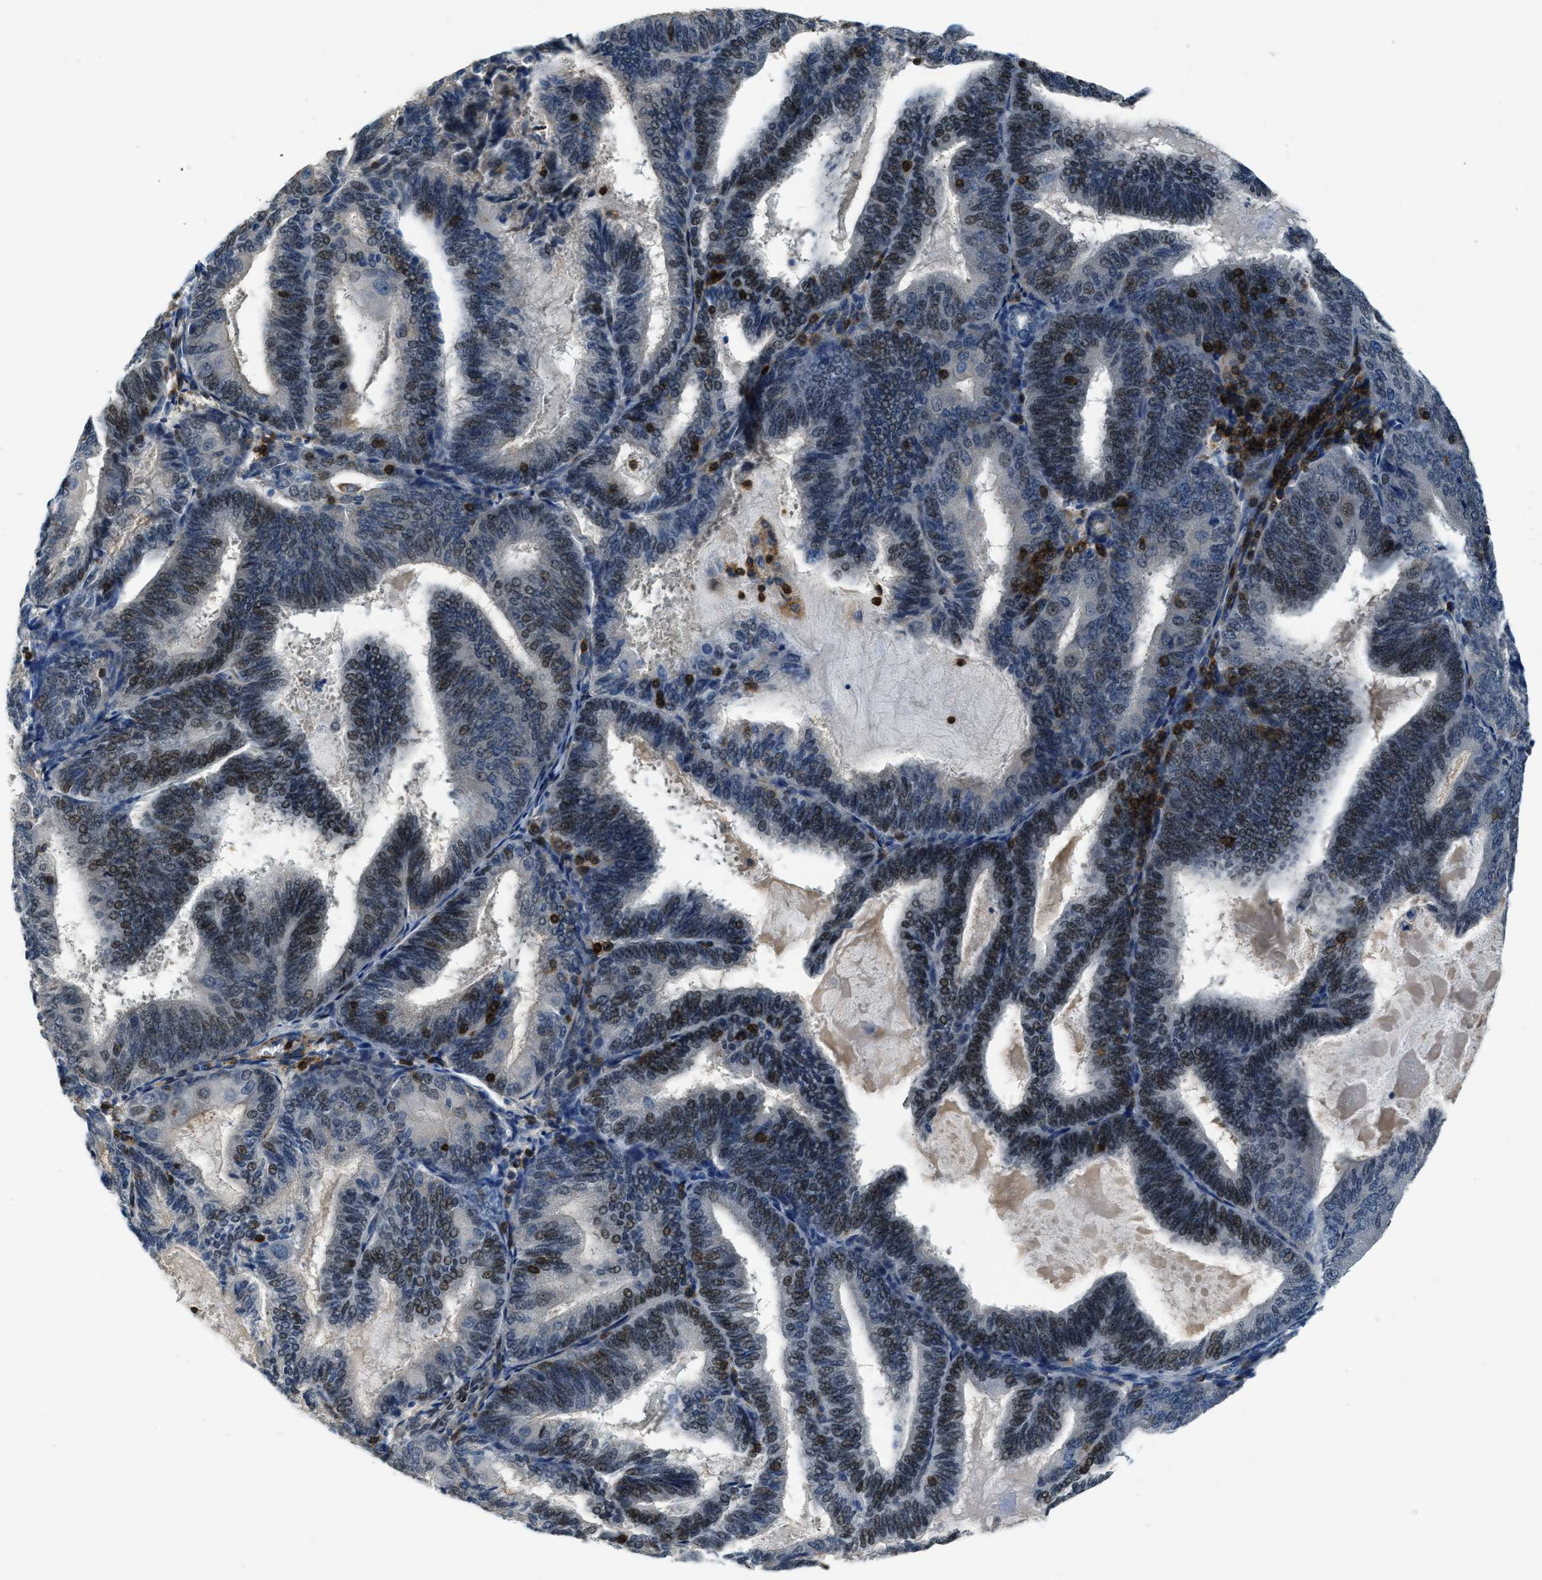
{"staining": {"intensity": "weak", "quantity": "25%-75%", "location": "nuclear"}, "tissue": "endometrial cancer", "cell_type": "Tumor cells", "image_type": "cancer", "snomed": [{"axis": "morphology", "description": "Adenocarcinoma, NOS"}, {"axis": "topography", "description": "Endometrium"}], "caption": "This is a photomicrograph of IHC staining of adenocarcinoma (endometrial), which shows weak positivity in the nuclear of tumor cells.", "gene": "MYO1G", "patient": {"sex": "female", "age": 81}}